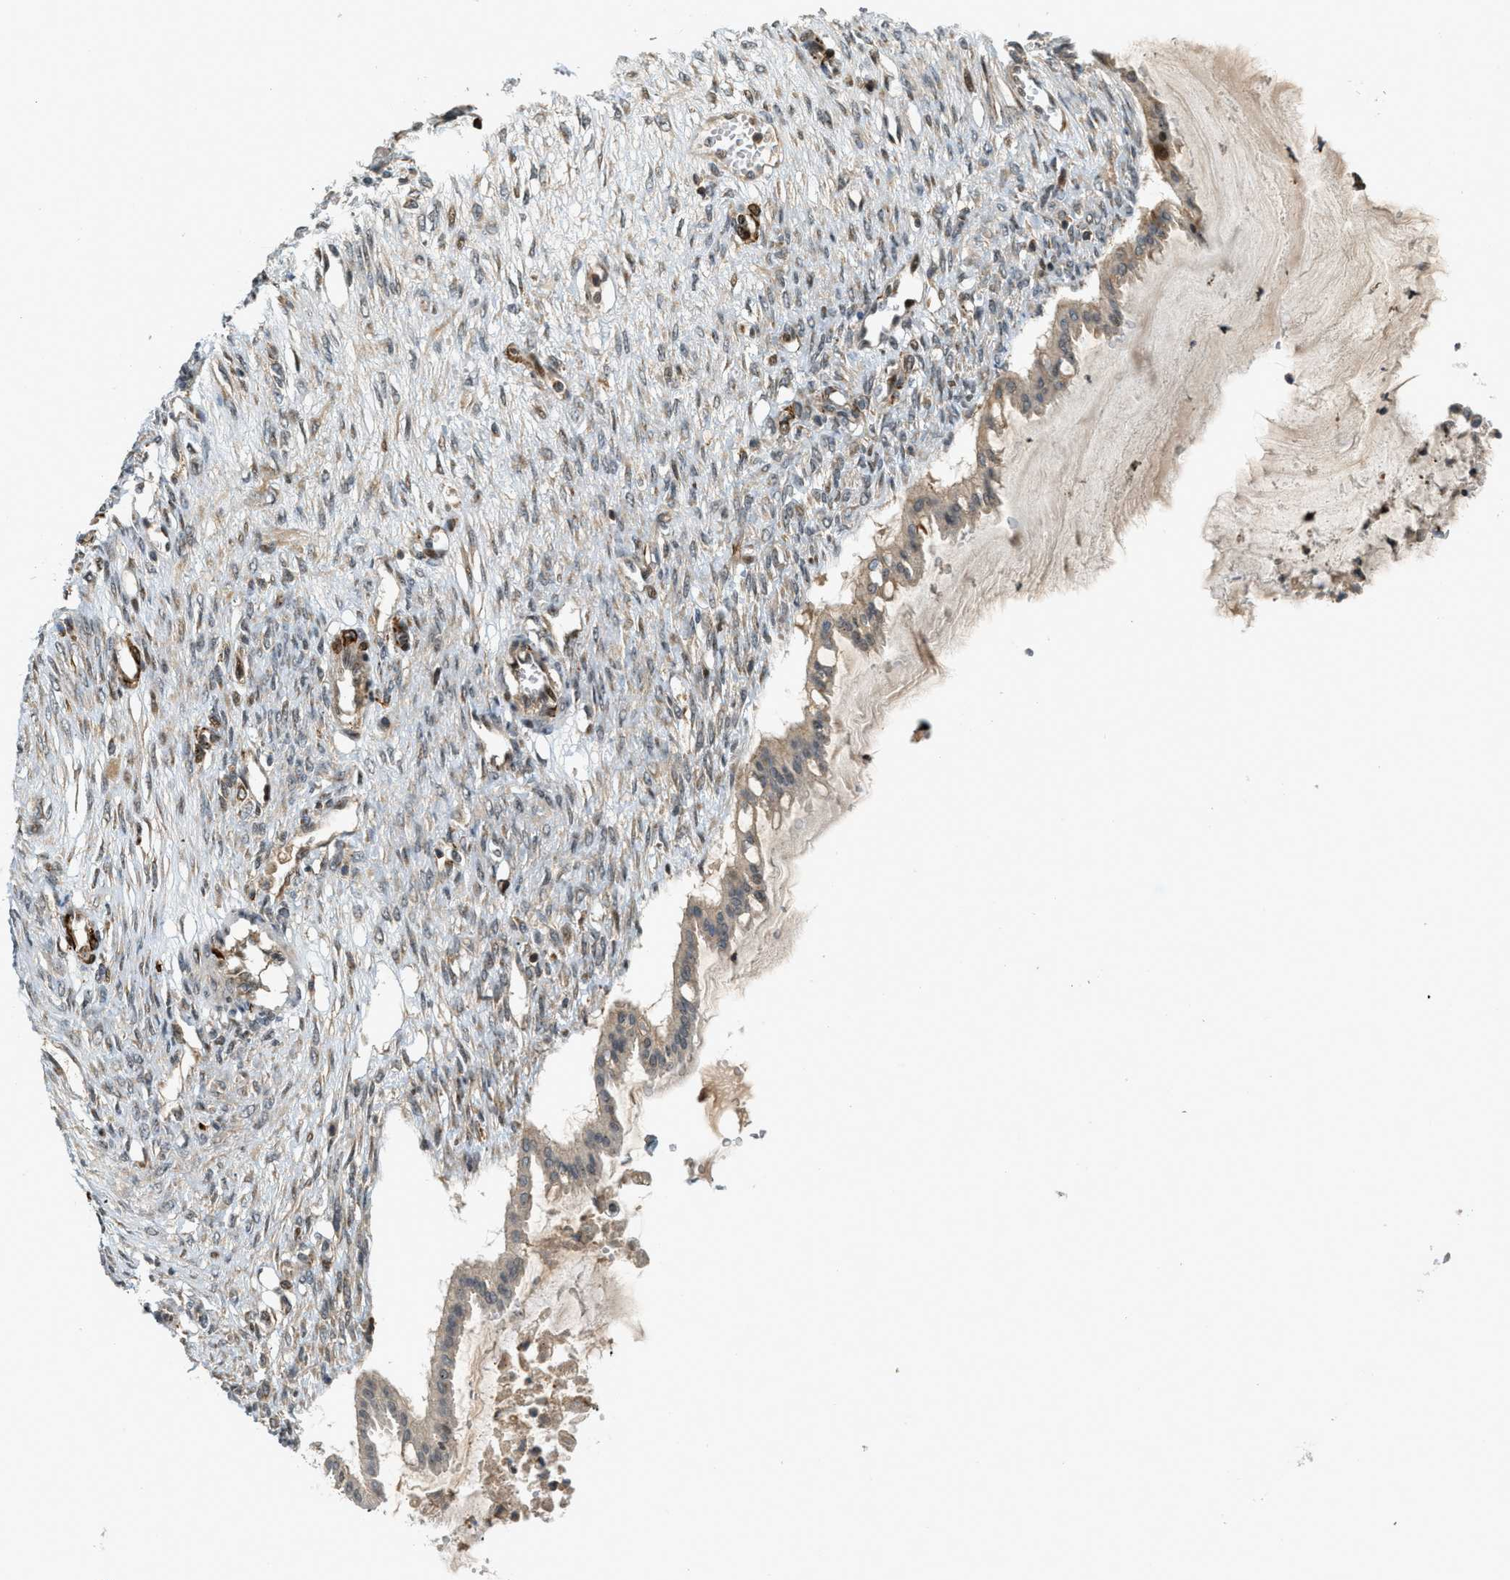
{"staining": {"intensity": "strong", "quantity": "<25%", "location": "cytoplasmic/membranous,nuclear"}, "tissue": "ovarian cancer", "cell_type": "Tumor cells", "image_type": "cancer", "snomed": [{"axis": "morphology", "description": "Cystadenocarcinoma, mucinous, NOS"}, {"axis": "topography", "description": "Ovary"}], "caption": "Brown immunohistochemical staining in human ovarian mucinous cystadenocarcinoma reveals strong cytoplasmic/membranous and nuclear positivity in approximately <25% of tumor cells.", "gene": "TRAPPC14", "patient": {"sex": "female", "age": 73}}